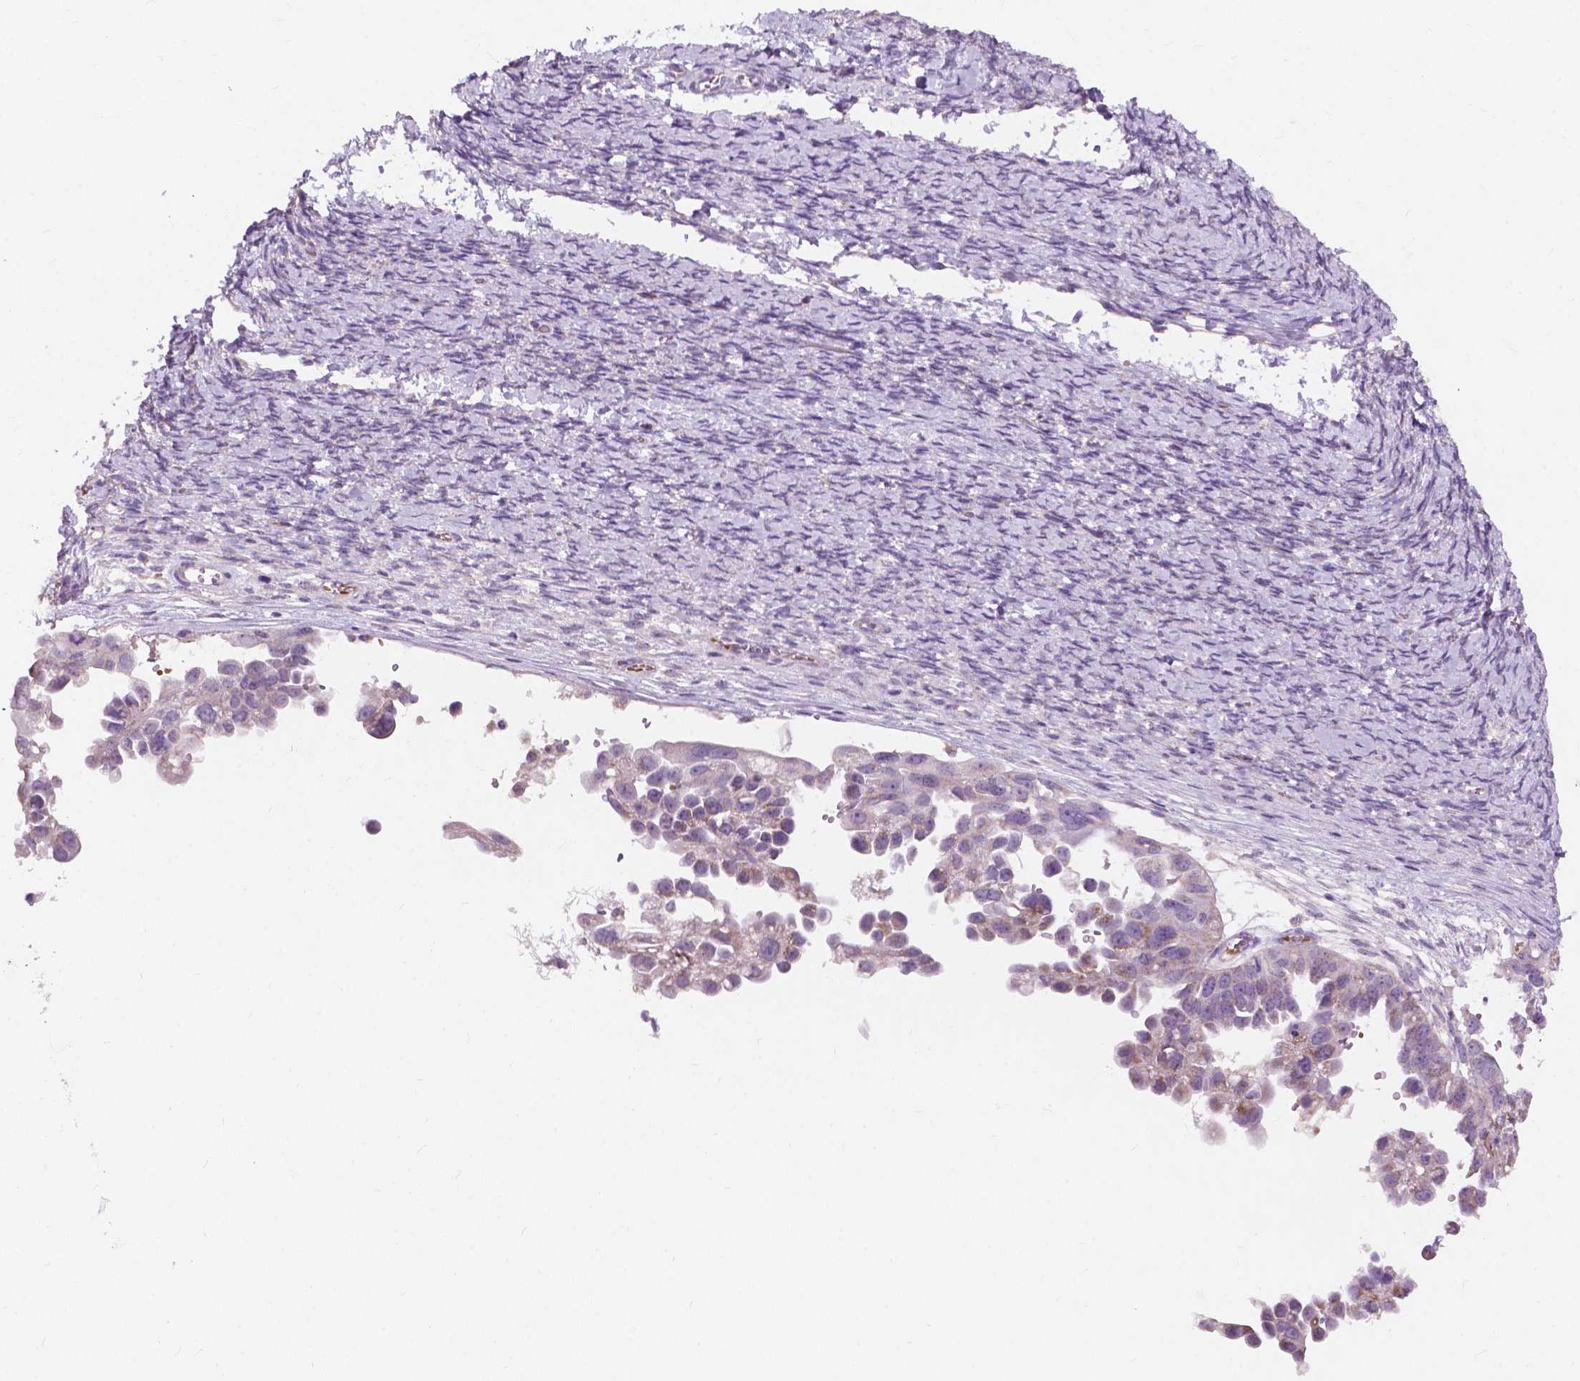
{"staining": {"intensity": "negative", "quantity": "none", "location": "none"}, "tissue": "ovarian cancer", "cell_type": "Tumor cells", "image_type": "cancer", "snomed": [{"axis": "morphology", "description": "Cystadenocarcinoma, serous, NOS"}, {"axis": "topography", "description": "Ovary"}], "caption": "Immunohistochemistry (IHC) micrograph of ovarian cancer stained for a protein (brown), which displays no staining in tumor cells. Brightfield microscopy of immunohistochemistry (IHC) stained with DAB (3,3'-diaminobenzidine) (brown) and hematoxylin (blue), captured at high magnification.", "gene": "NDUFS1", "patient": {"sex": "female", "age": 53}}